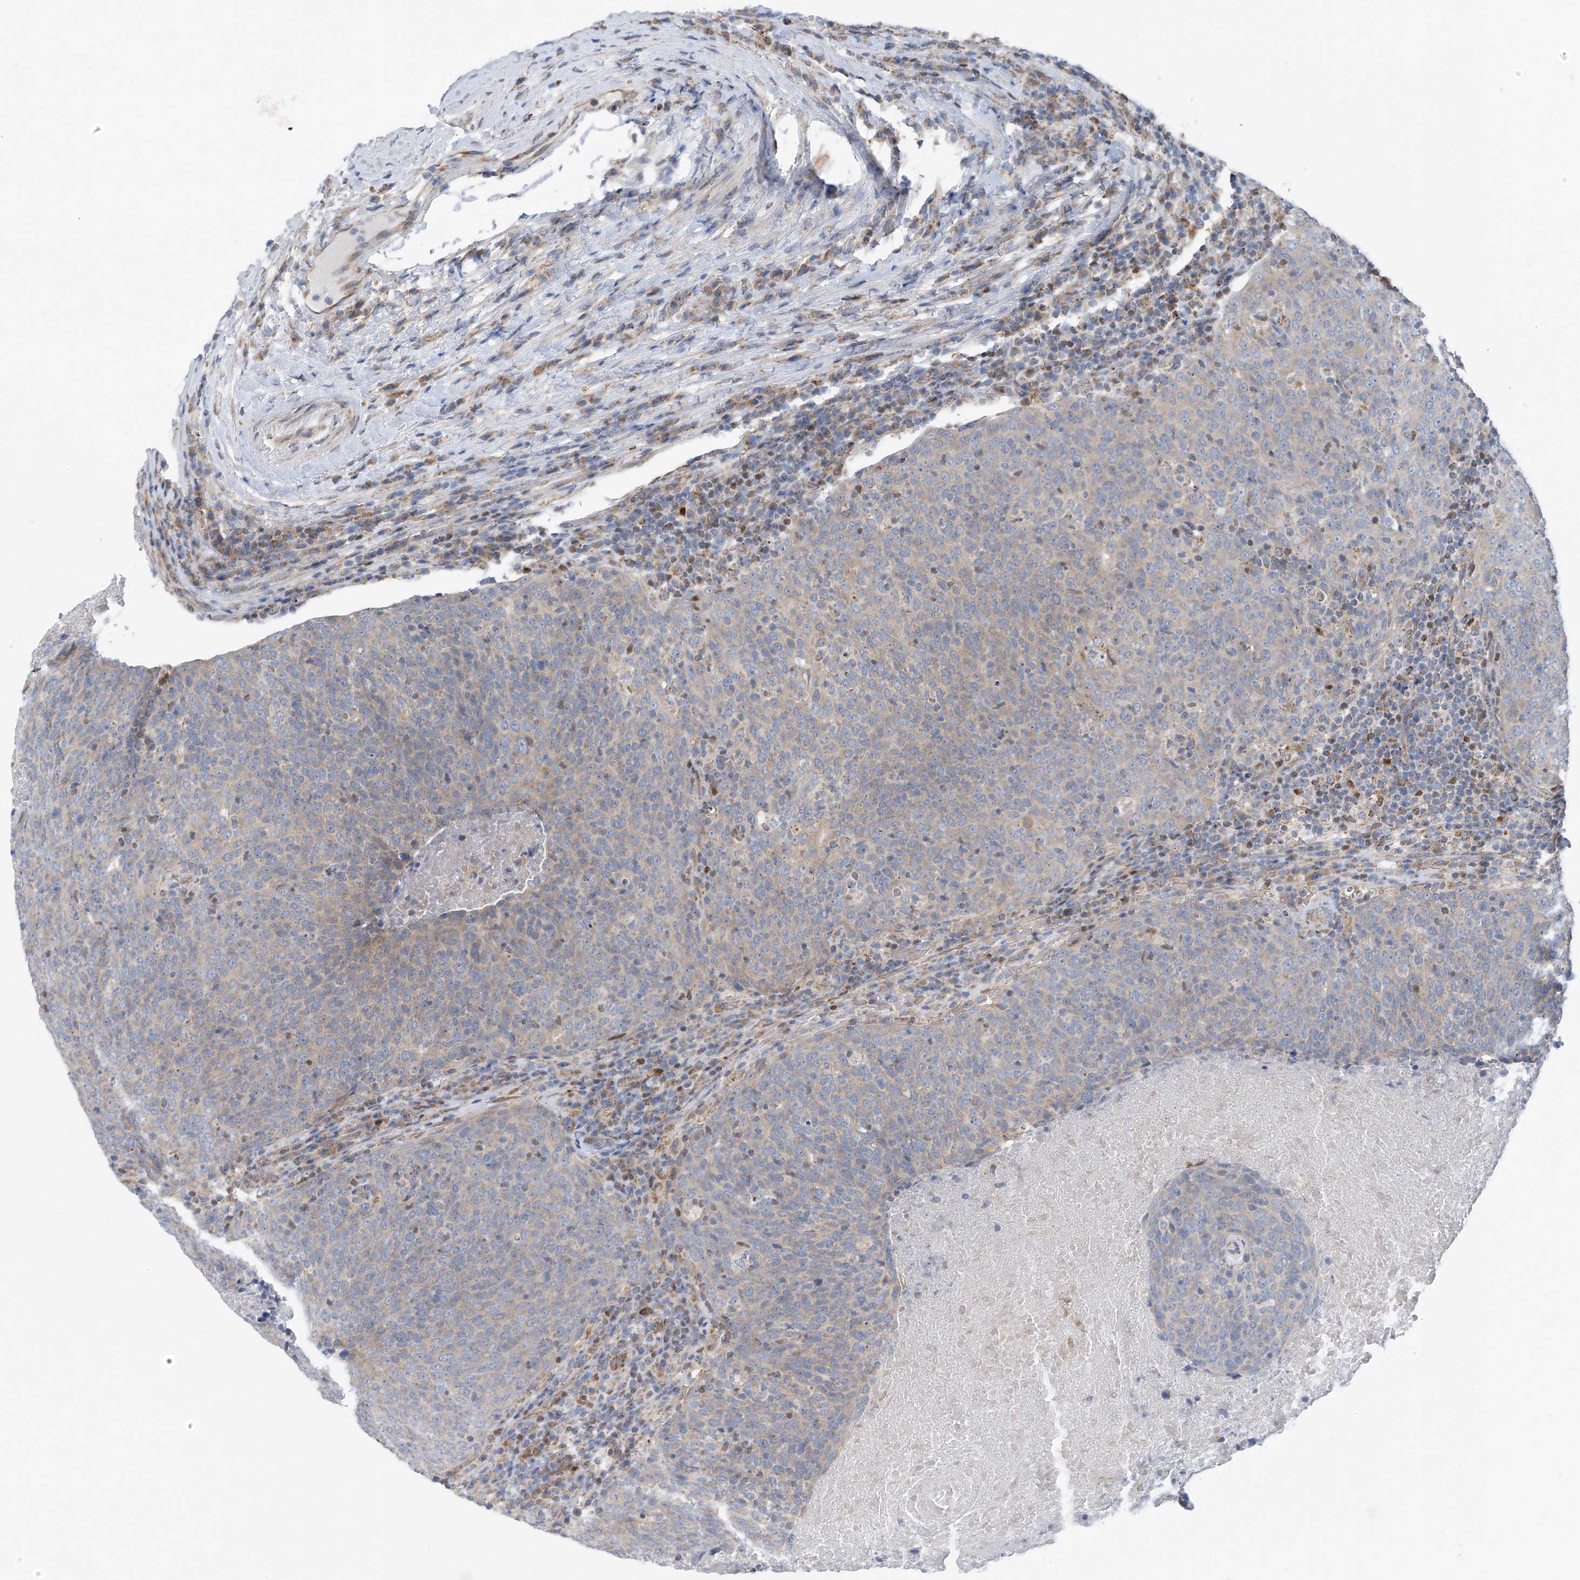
{"staining": {"intensity": "weak", "quantity": "25%-75%", "location": "cytoplasmic/membranous"}, "tissue": "head and neck cancer", "cell_type": "Tumor cells", "image_type": "cancer", "snomed": [{"axis": "morphology", "description": "Squamous cell carcinoma, NOS"}, {"axis": "morphology", "description": "Squamous cell carcinoma, metastatic, NOS"}, {"axis": "topography", "description": "Lymph node"}, {"axis": "topography", "description": "Head-Neck"}], "caption": "Head and neck cancer stained with a protein marker displays weak staining in tumor cells.", "gene": "EOMES", "patient": {"sex": "male", "age": 62}}